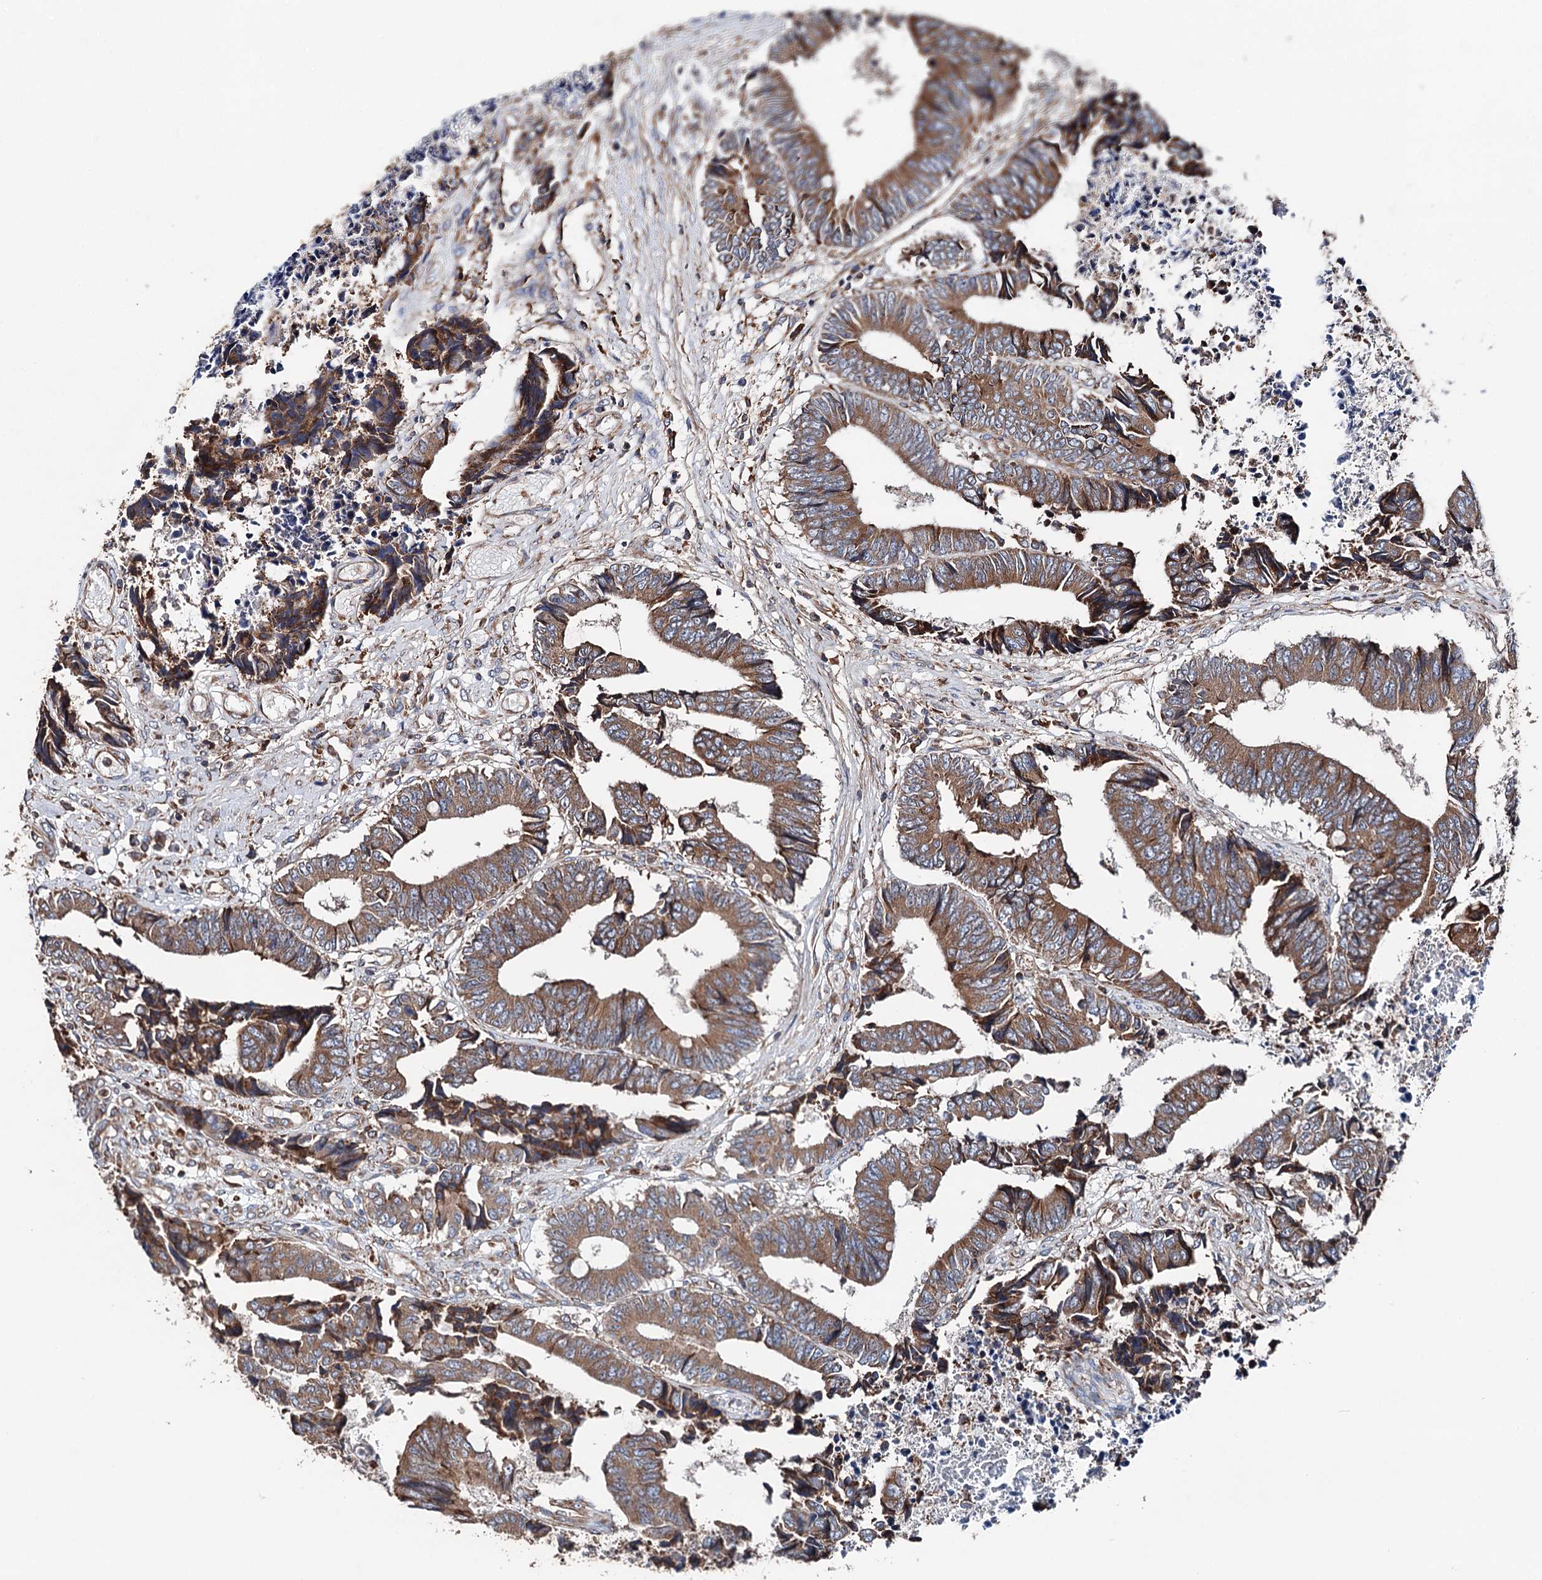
{"staining": {"intensity": "moderate", "quantity": ">75%", "location": "cytoplasmic/membranous"}, "tissue": "colorectal cancer", "cell_type": "Tumor cells", "image_type": "cancer", "snomed": [{"axis": "morphology", "description": "Adenocarcinoma, NOS"}, {"axis": "topography", "description": "Rectum"}], "caption": "Immunohistochemistry (IHC) histopathology image of colorectal cancer stained for a protein (brown), which shows medium levels of moderate cytoplasmic/membranous expression in approximately >75% of tumor cells.", "gene": "ERP29", "patient": {"sex": "male", "age": 84}}